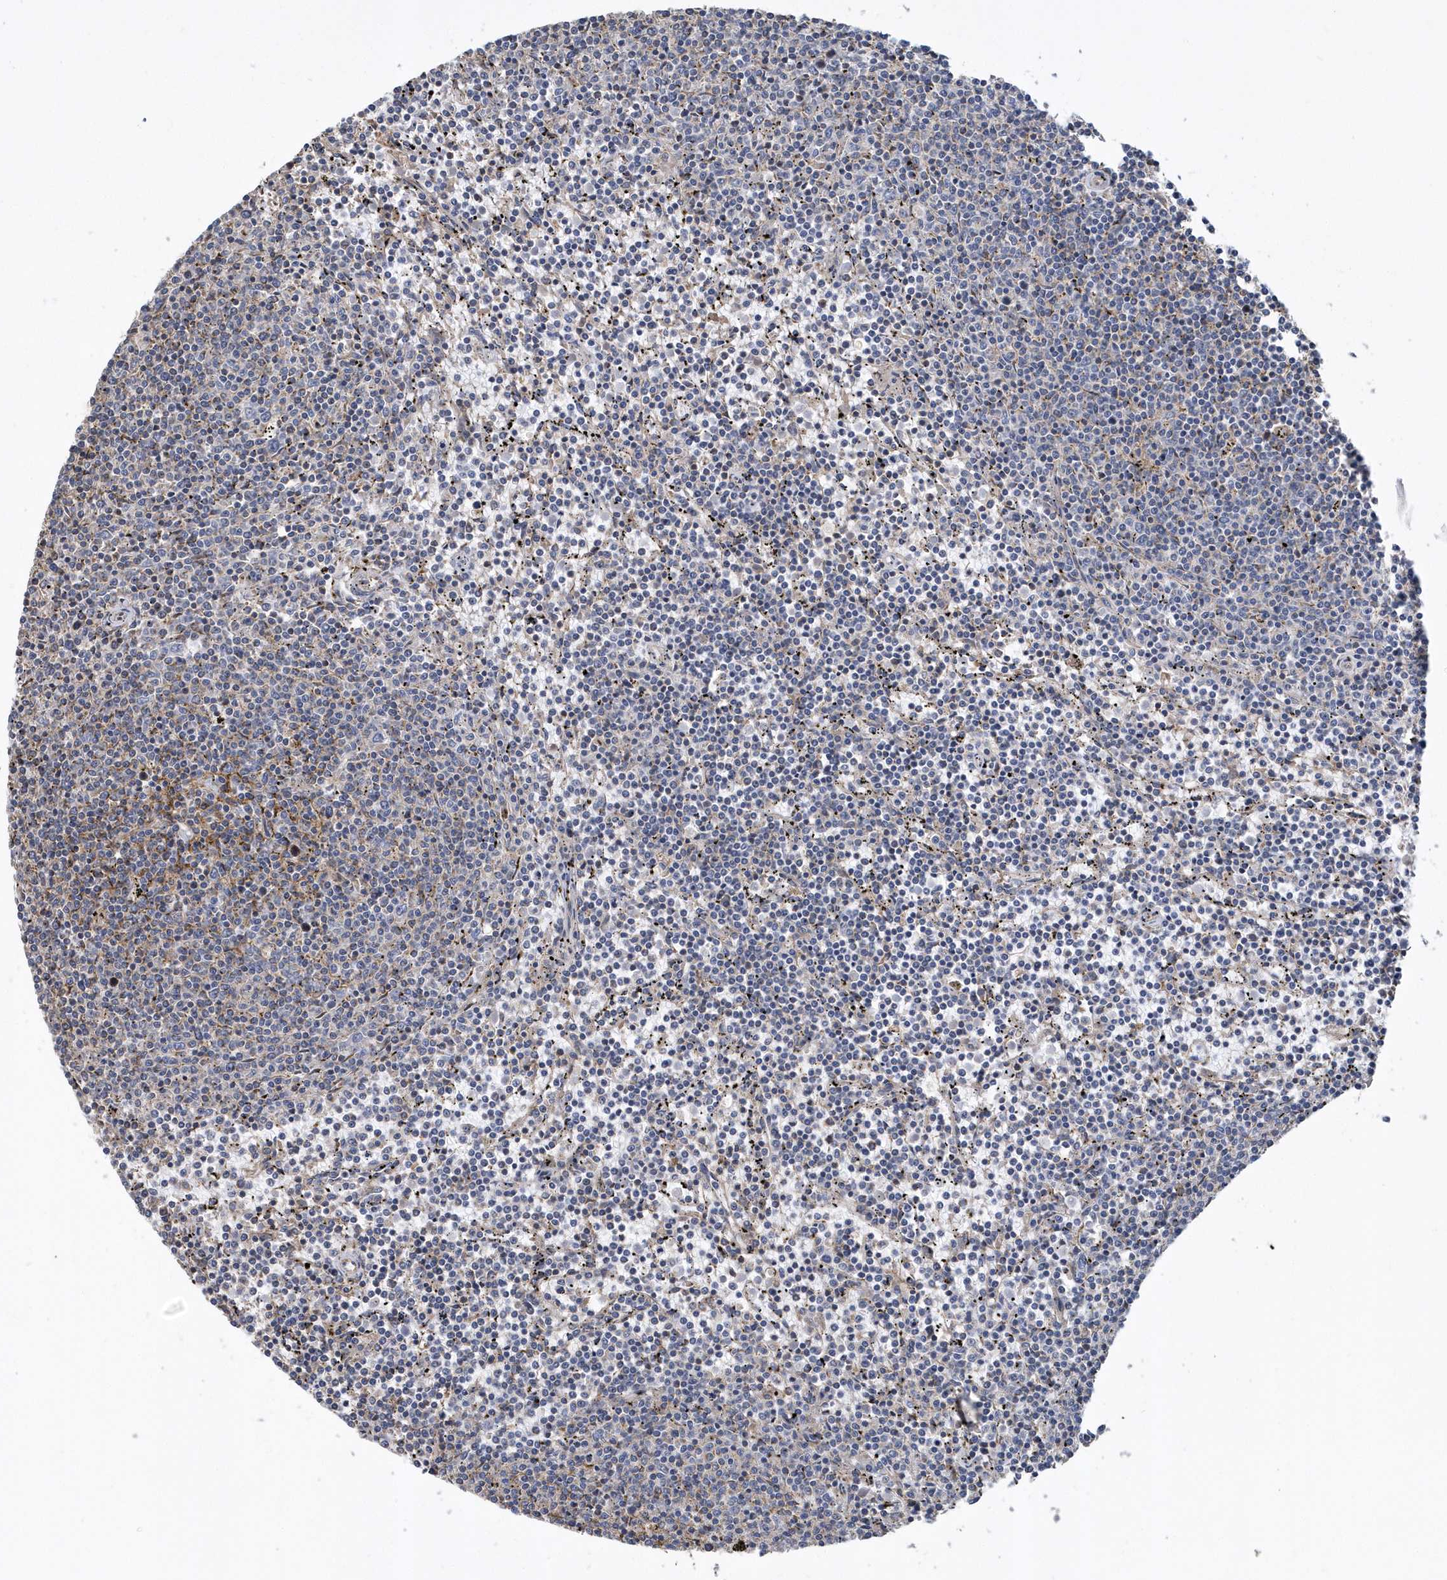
{"staining": {"intensity": "negative", "quantity": "none", "location": "none"}, "tissue": "lymphoma", "cell_type": "Tumor cells", "image_type": "cancer", "snomed": [{"axis": "morphology", "description": "Malignant lymphoma, non-Hodgkin's type, Low grade"}, {"axis": "topography", "description": "Spleen"}], "caption": "High power microscopy image of an immunohistochemistry micrograph of low-grade malignant lymphoma, non-Hodgkin's type, revealing no significant staining in tumor cells.", "gene": "TRAIP", "patient": {"sex": "female", "age": 50}}